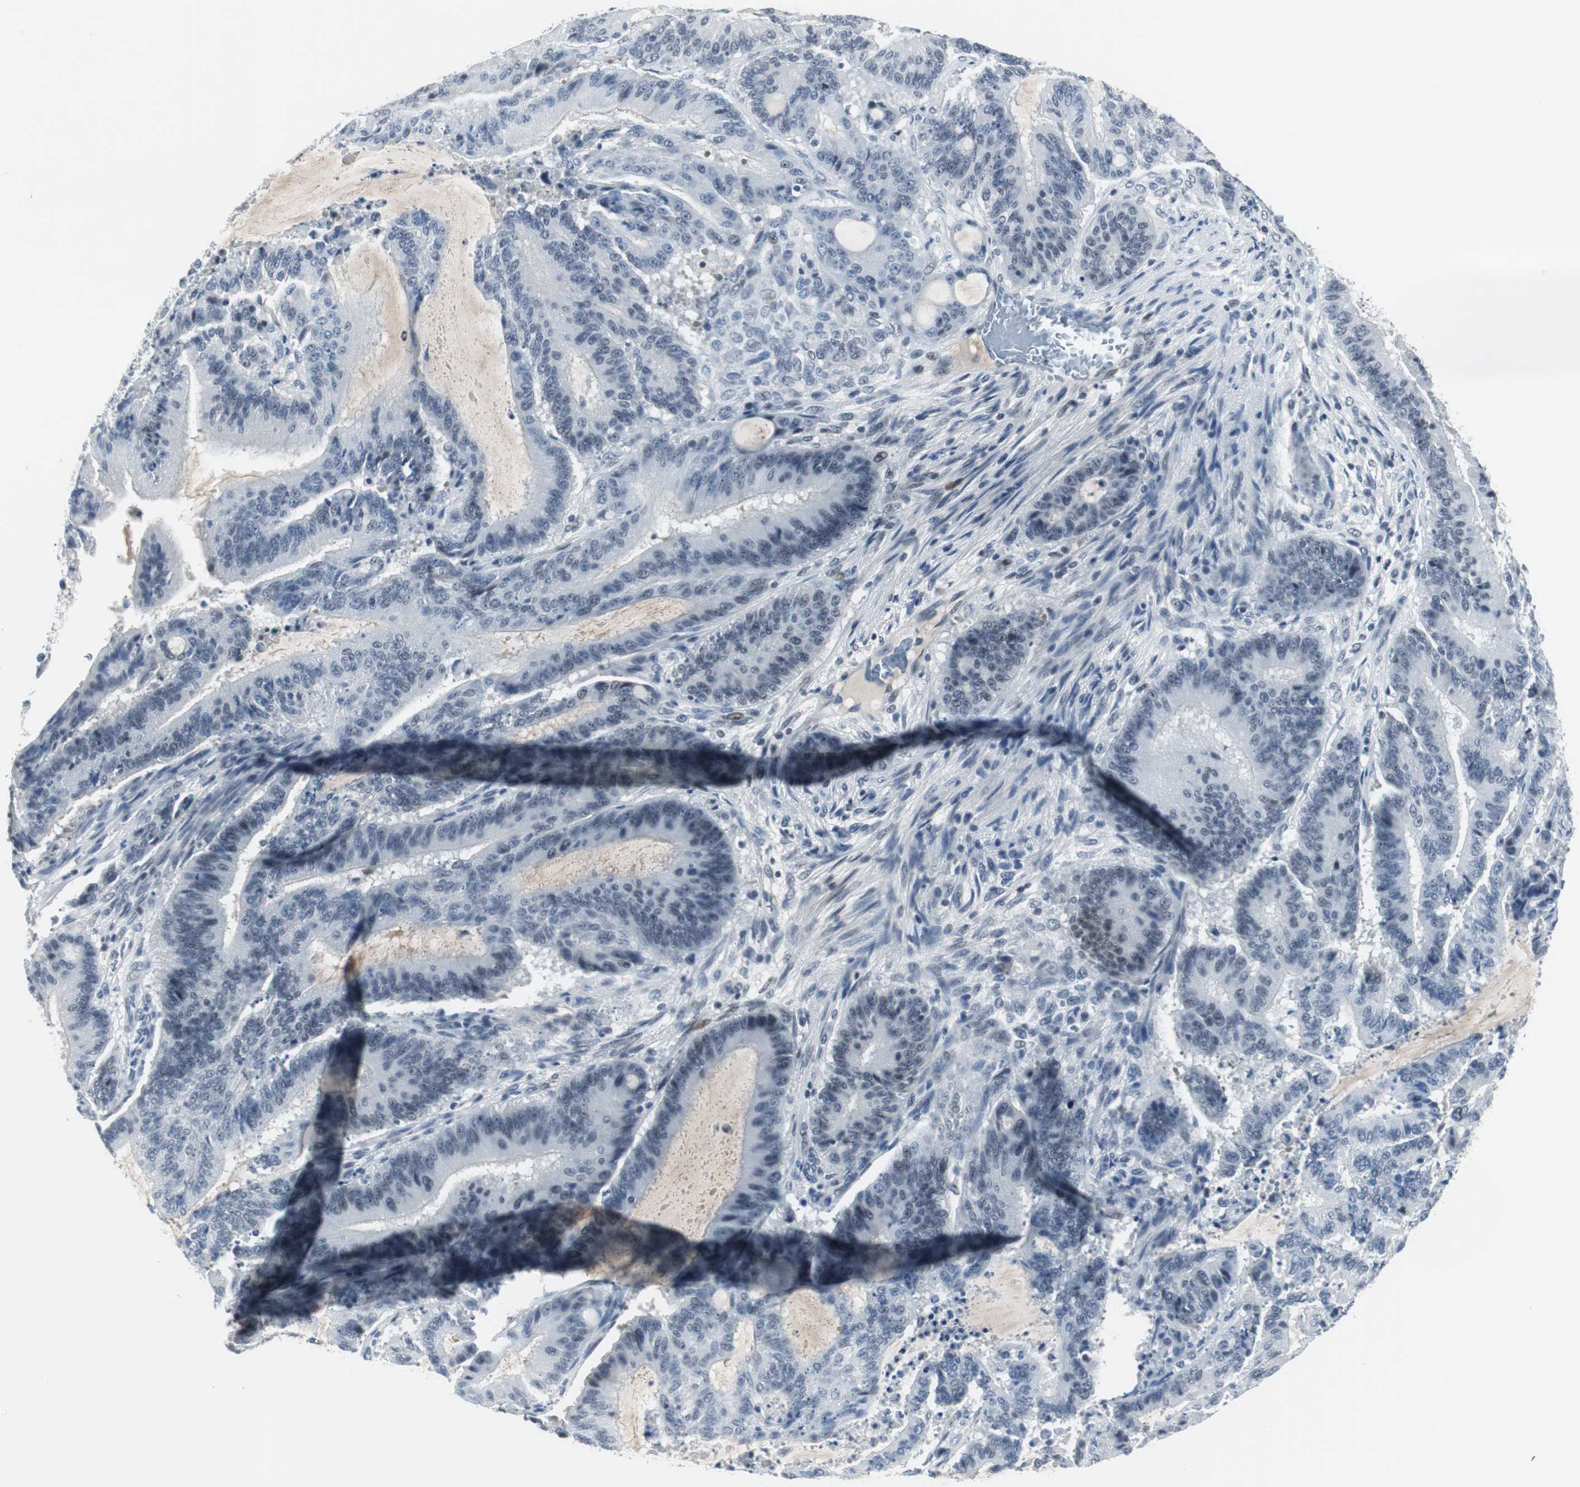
{"staining": {"intensity": "negative", "quantity": "none", "location": "none"}, "tissue": "liver cancer", "cell_type": "Tumor cells", "image_type": "cancer", "snomed": [{"axis": "morphology", "description": "Cholangiocarcinoma"}, {"axis": "topography", "description": "Liver"}], "caption": "Tumor cells are negative for protein expression in human liver cancer.", "gene": "ELK1", "patient": {"sex": "female", "age": 73}}